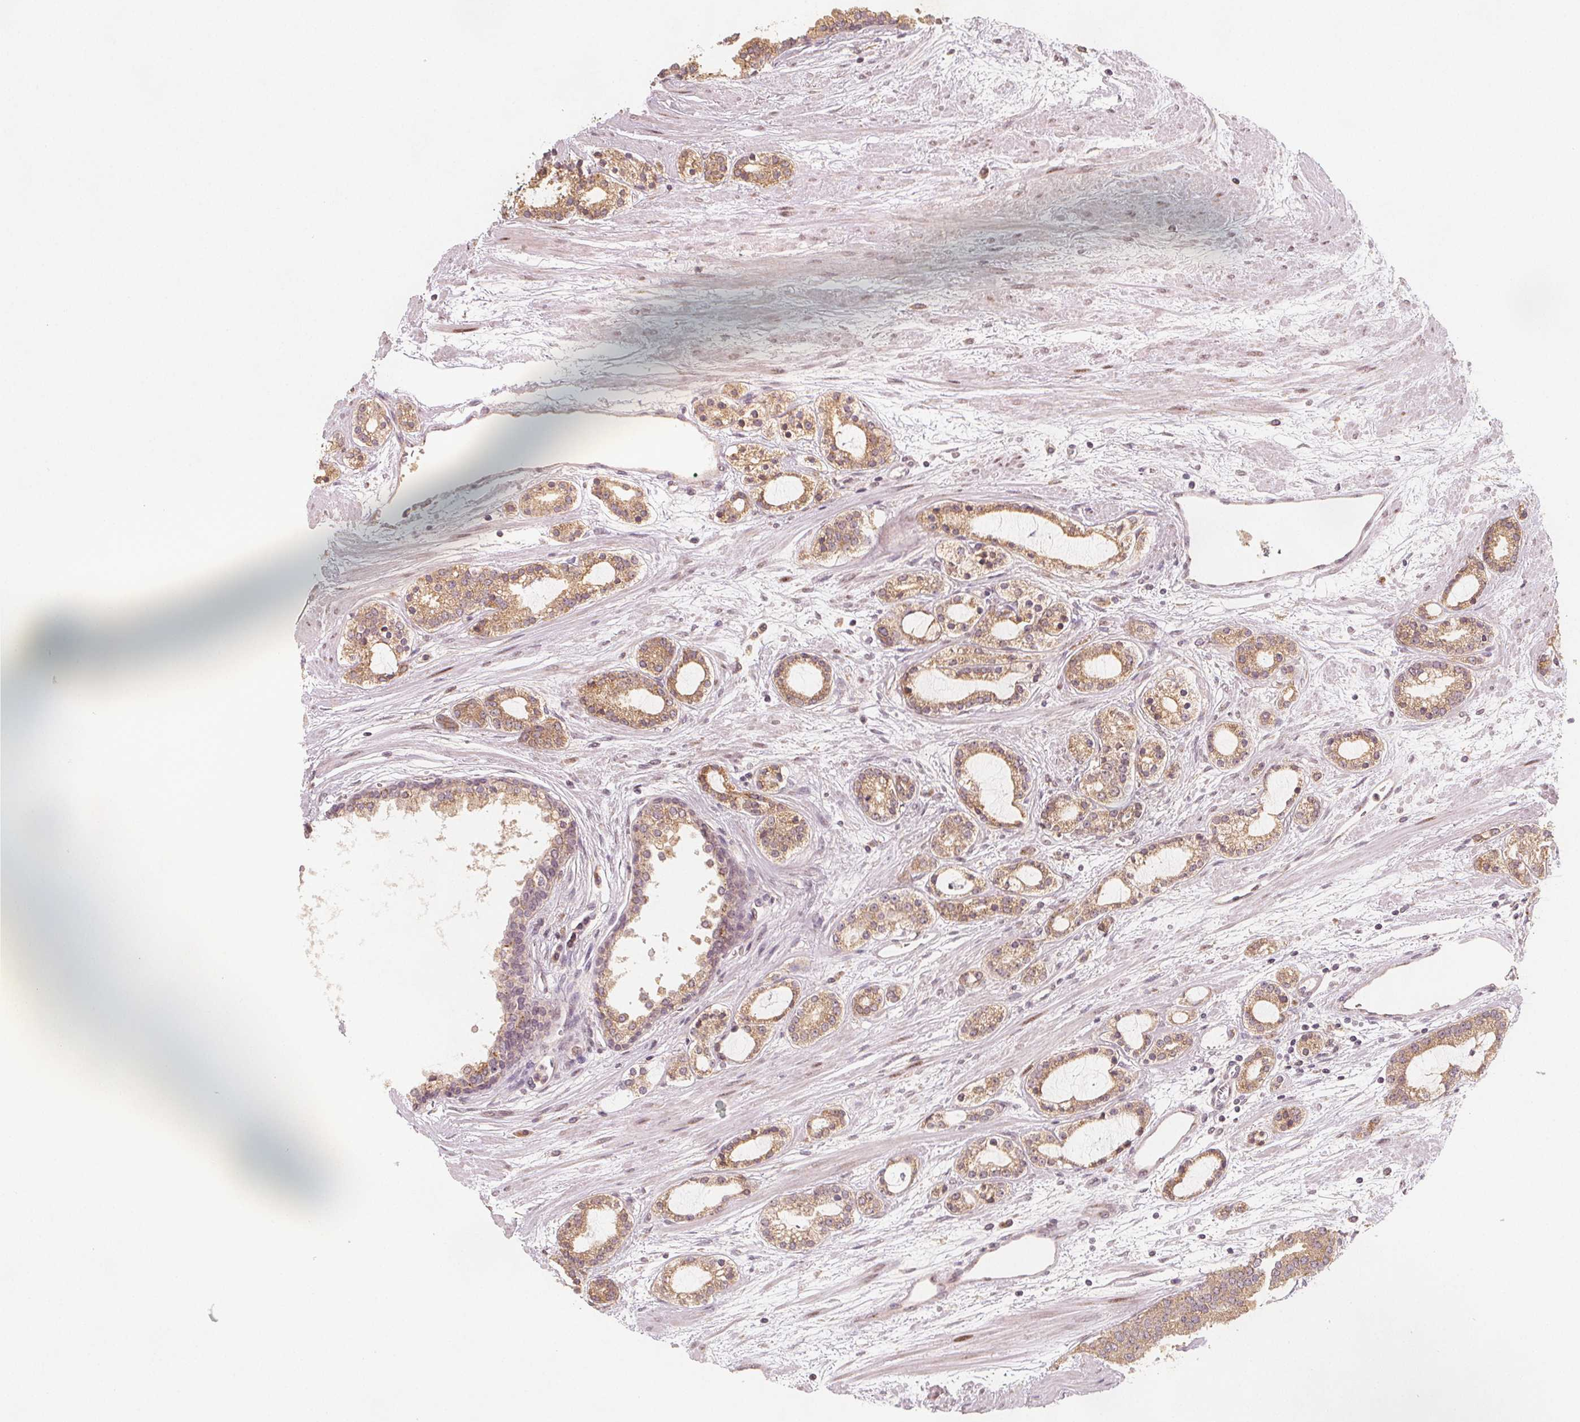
{"staining": {"intensity": "moderate", "quantity": ">75%", "location": "cytoplasmic/membranous"}, "tissue": "prostate cancer", "cell_type": "Tumor cells", "image_type": "cancer", "snomed": [{"axis": "morphology", "description": "Adenocarcinoma, Medium grade"}, {"axis": "topography", "description": "Prostate"}], "caption": "A medium amount of moderate cytoplasmic/membranous positivity is seen in about >75% of tumor cells in prostate cancer tissue.", "gene": "NCSTN", "patient": {"sex": "male", "age": 57}}